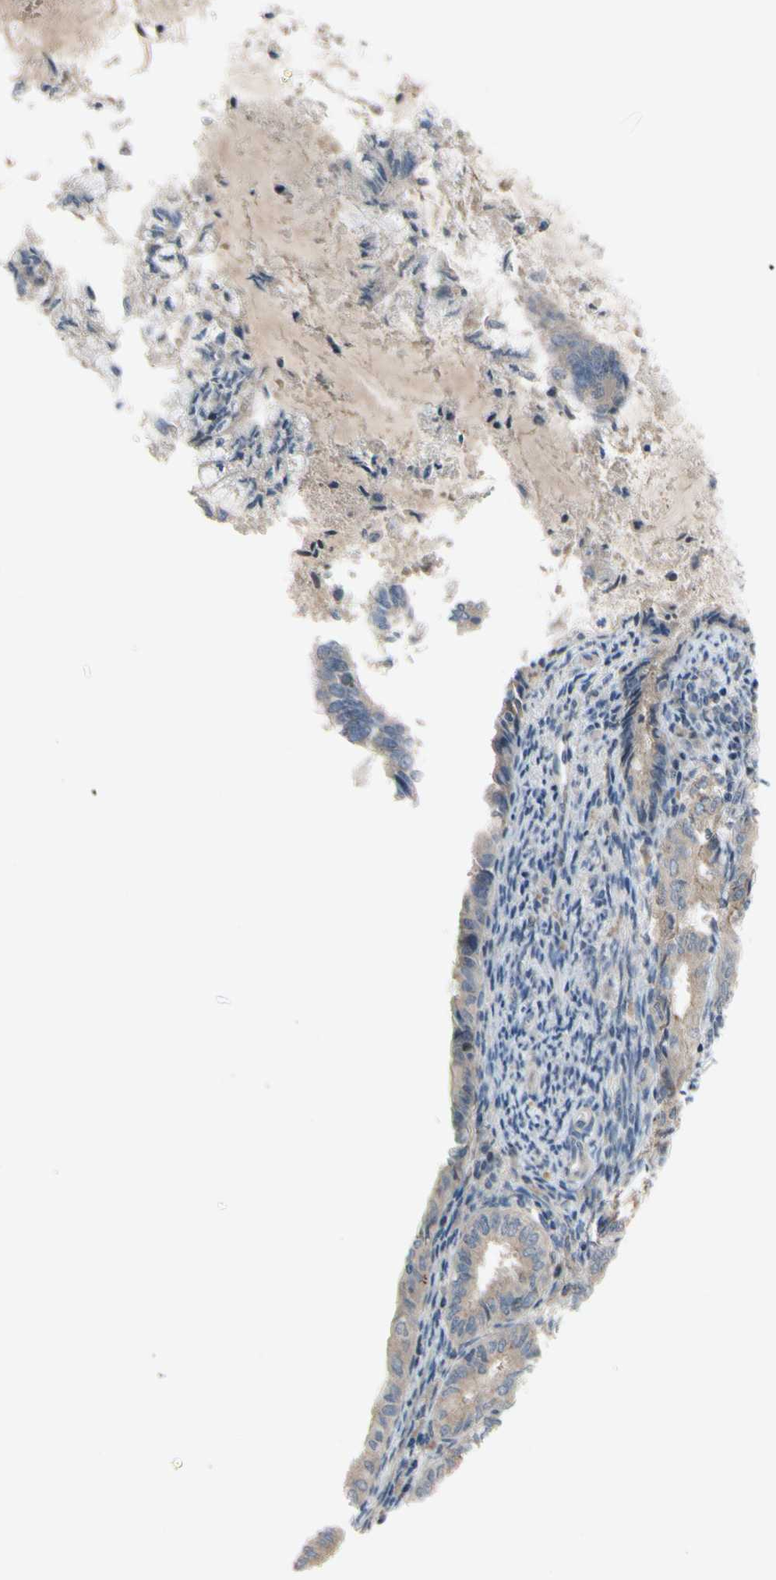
{"staining": {"intensity": "weak", "quantity": ">75%", "location": "cytoplasmic/membranous"}, "tissue": "endometrial cancer", "cell_type": "Tumor cells", "image_type": "cancer", "snomed": [{"axis": "morphology", "description": "Adenocarcinoma, NOS"}, {"axis": "topography", "description": "Endometrium"}], "caption": "Immunohistochemistry (IHC) of human endometrial cancer shows low levels of weak cytoplasmic/membranous expression in about >75% of tumor cells. Using DAB (brown) and hematoxylin (blue) stains, captured at high magnification using brightfield microscopy.", "gene": "ICAM5", "patient": {"sex": "female", "age": 86}}